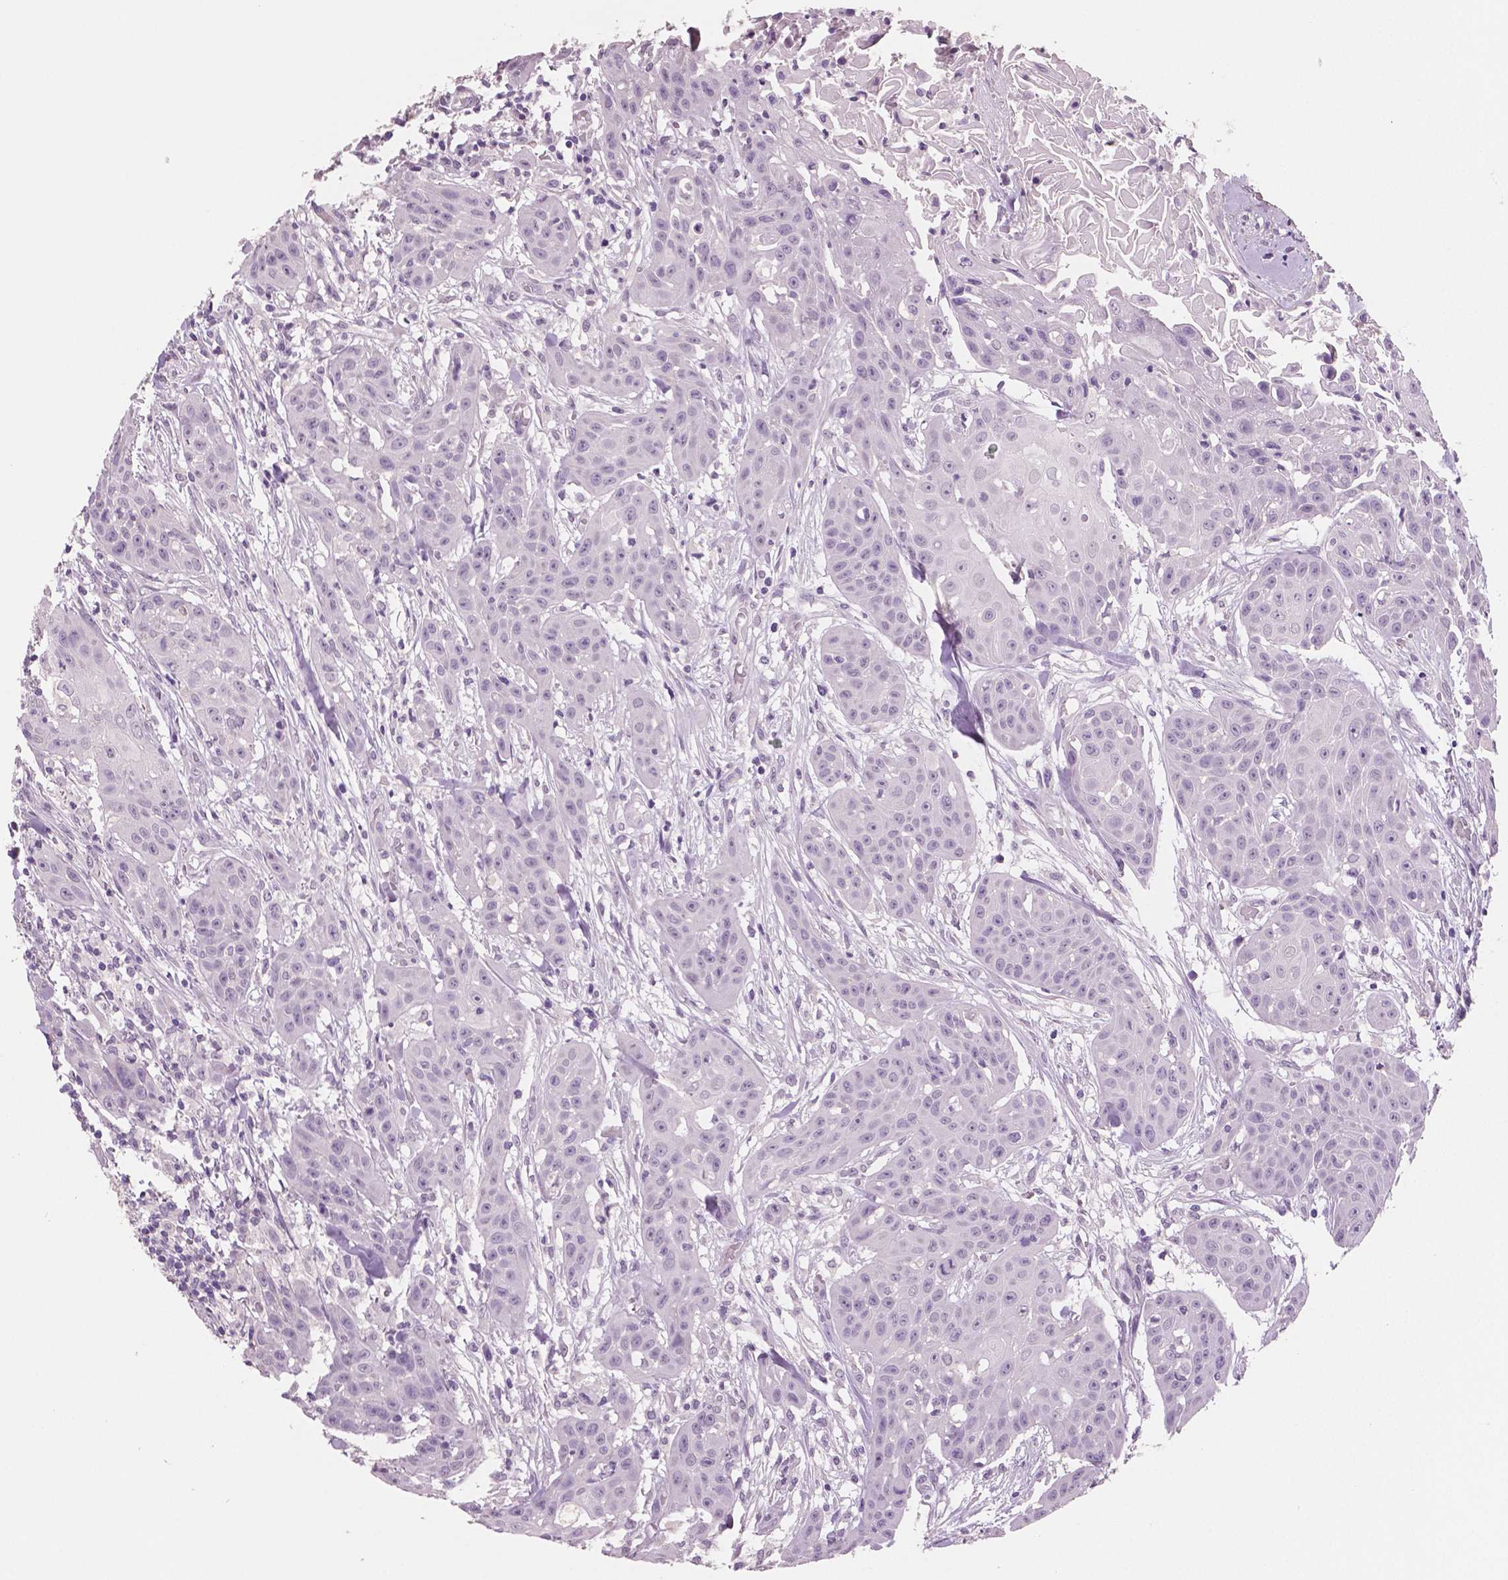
{"staining": {"intensity": "negative", "quantity": "none", "location": "none"}, "tissue": "head and neck cancer", "cell_type": "Tumor cells", "image_type": "cancer", "snomed": [{"axis": "morphology", "description": "Squamous cell carcinoma, NOS"}, {"axis": "topography", "description": "Oral tissue"}, {"axis": "topography", "description": "Head-Neck"}], "caption": "Protein analysis of head and neck cancer reveals no significant expression in tumor cells.", "gene": "NECAB2", "patient": {"sex": "female", "age": 55}}